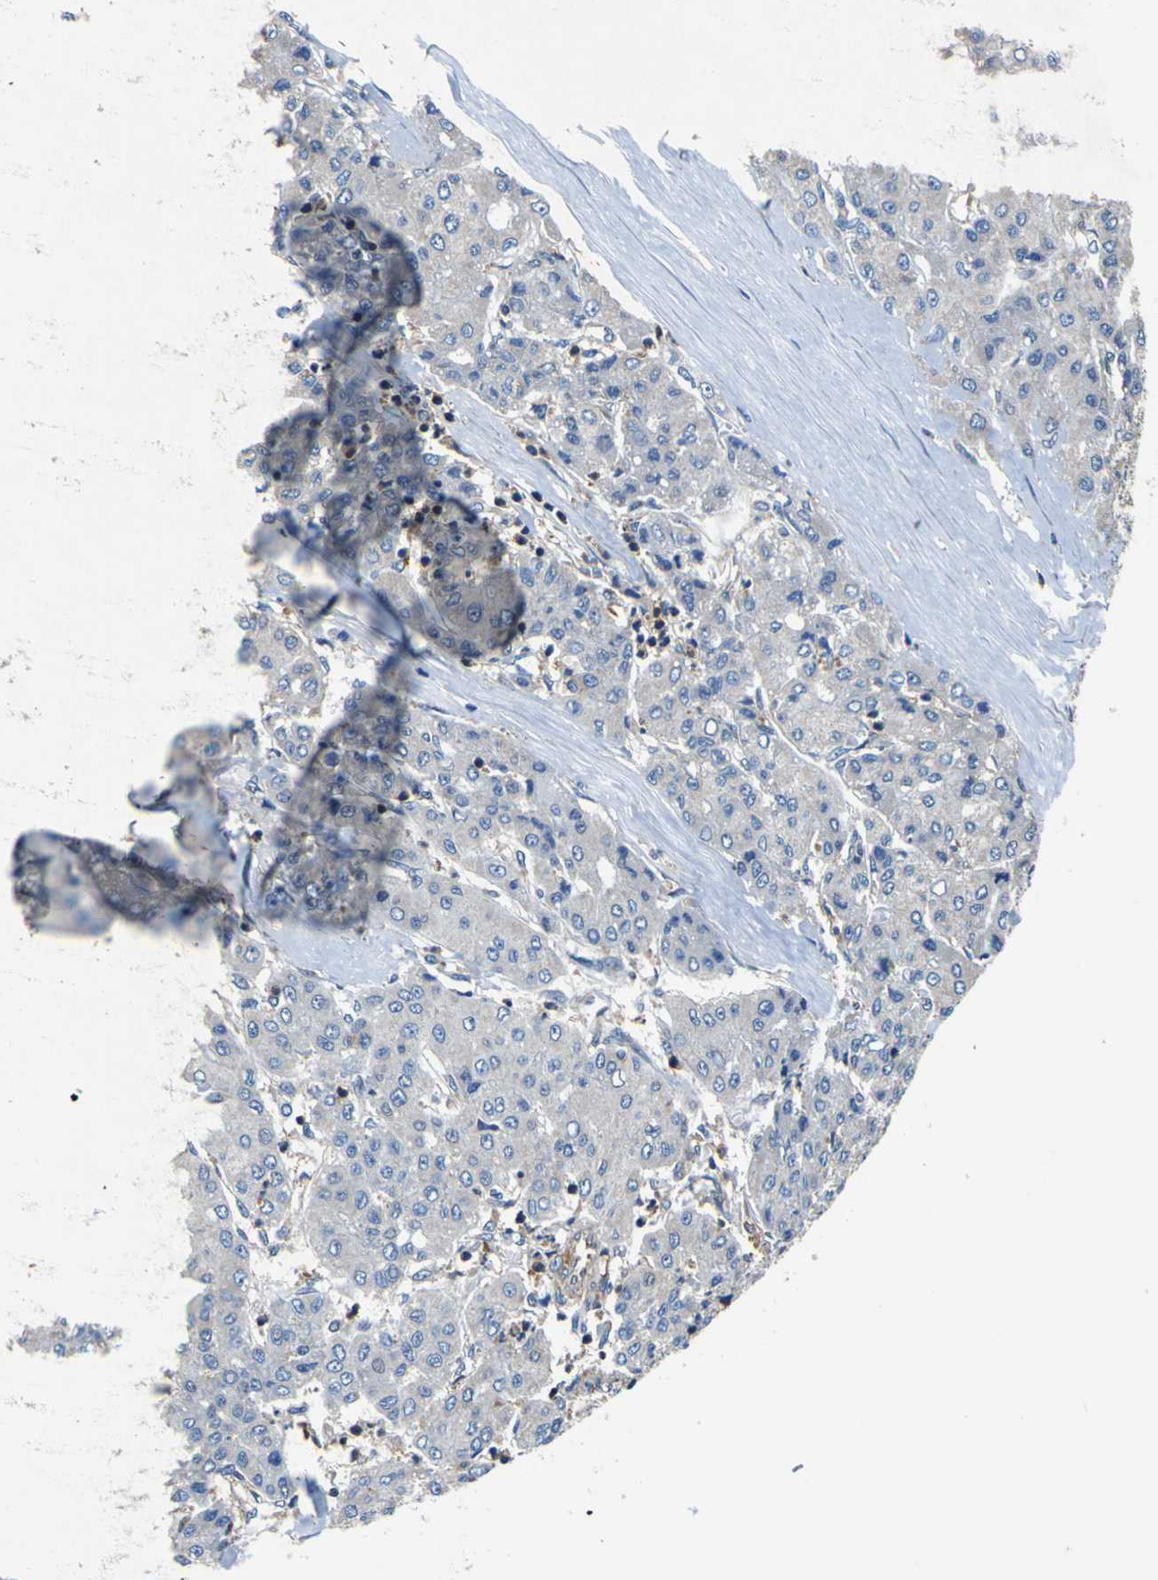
{"staining": {"intensity": "negative", "quantity": "none", "location": "none"}, "tissue": "liver cancer", "cell_type": "Tumor cells", "image_type": "cancer", "snomed": [{"axis": "morphology", "description": "Carcinoma, Hepatocellular, NOS"}, {"axis": "topography", "description": "Liver"}], "caption": "This is an IHC photomicrograph of liver hepatocellular carcinoma. There is no positivity in tumor cells.", "gene": "CNR2", "patient": {"sex": "male", "age": 65}}